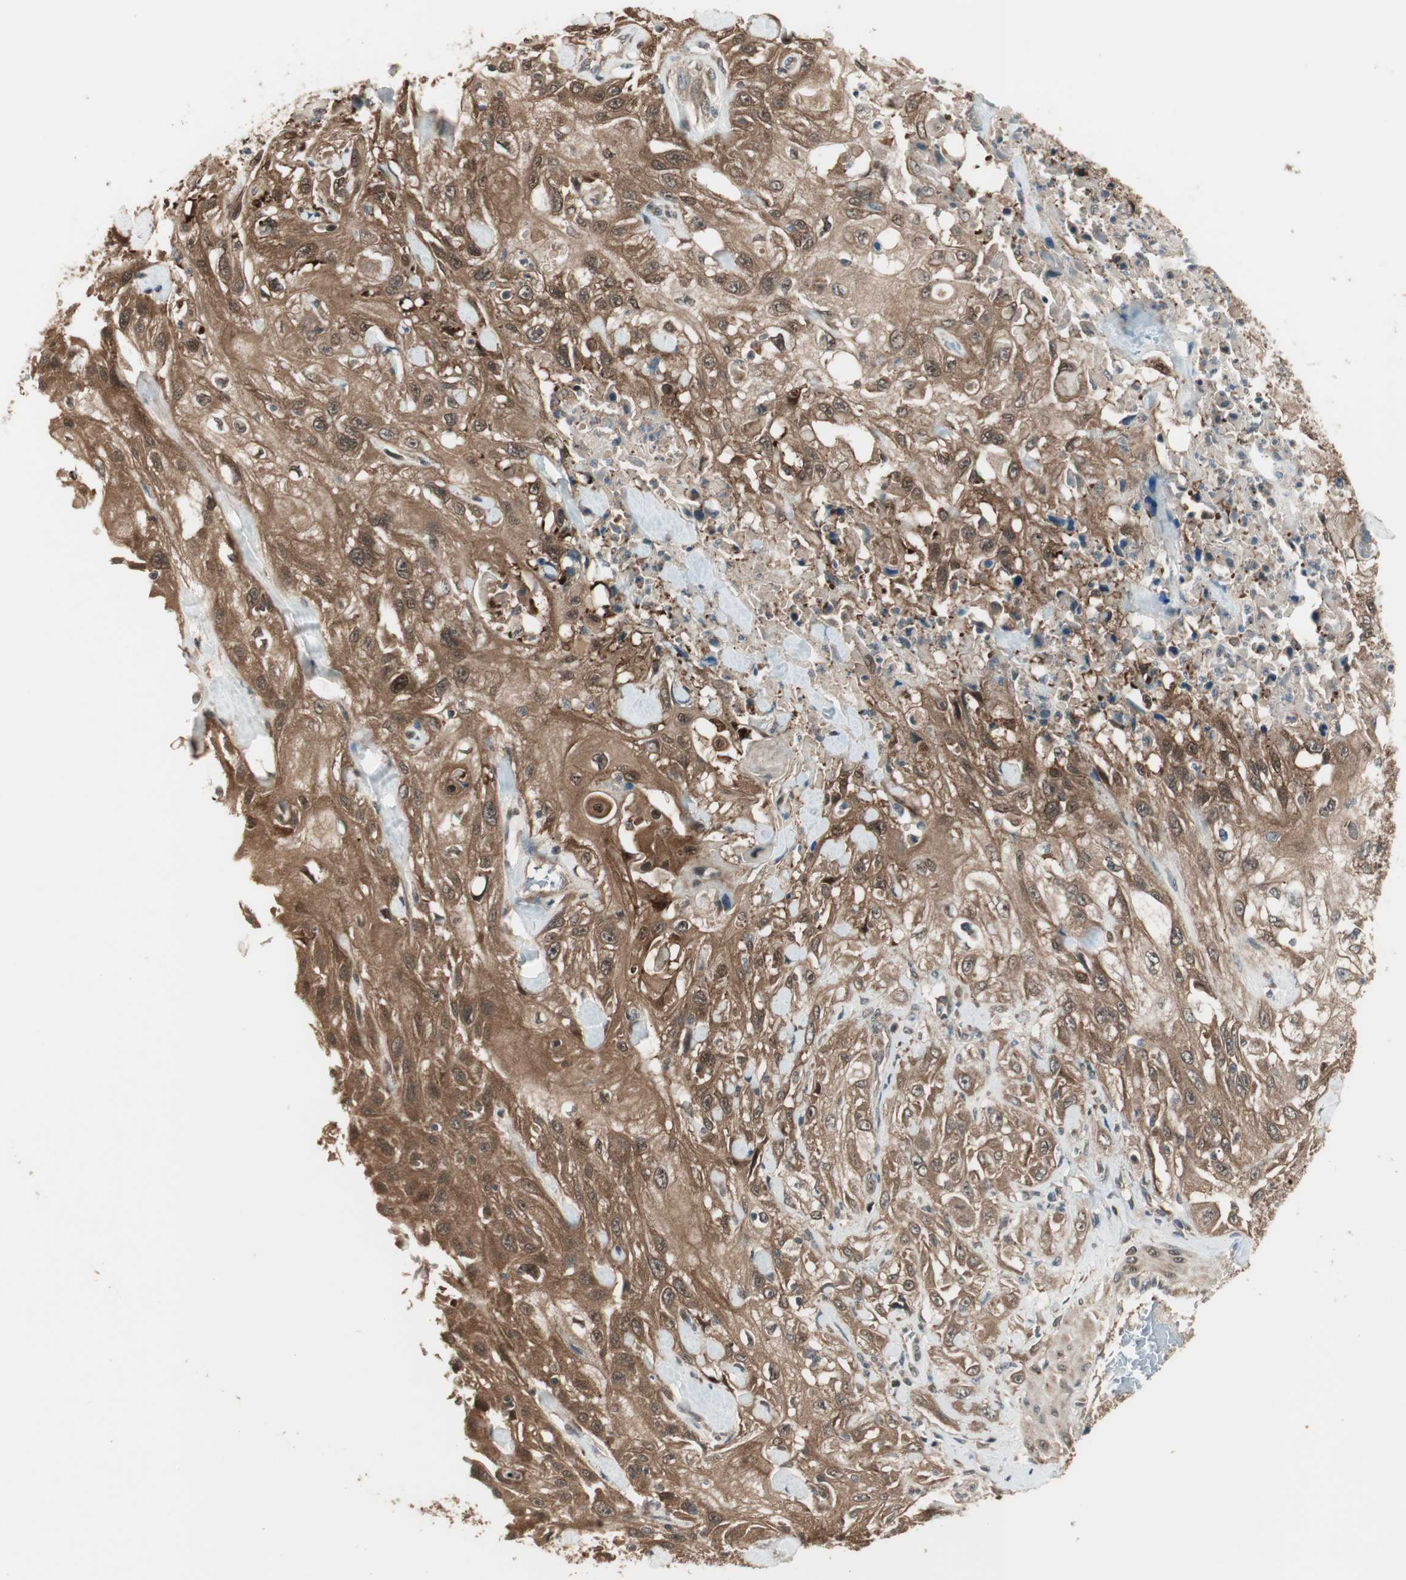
{"staining": {"intensity": "moderate", "quantity": ">75%", "location": "cytoplasmic/membranous,nuclear"}, "tissue": "skin cancer", "cell_type": "Tumor cells", "image_type": "cancer", "snomed": [{"axis": "morphology", "description": "Squamous cell carcinoma, NOS"}, {"axis": "morphology", "description": "Squamous cell carcinoma, metastatic, NOS"}, {"axis": "topography", "description": "Skin"}, {"axis": "topography", "description": "Lymph node"}], "caption": "DAB immunohistochemical staining of human skin cancer displays moderate cytoplasmic/membranous and nuclear protein positivity in approximately >75% of tumor cells.", "gene": "CNOT4", "patient": {"sex": "male", "age": 75}}